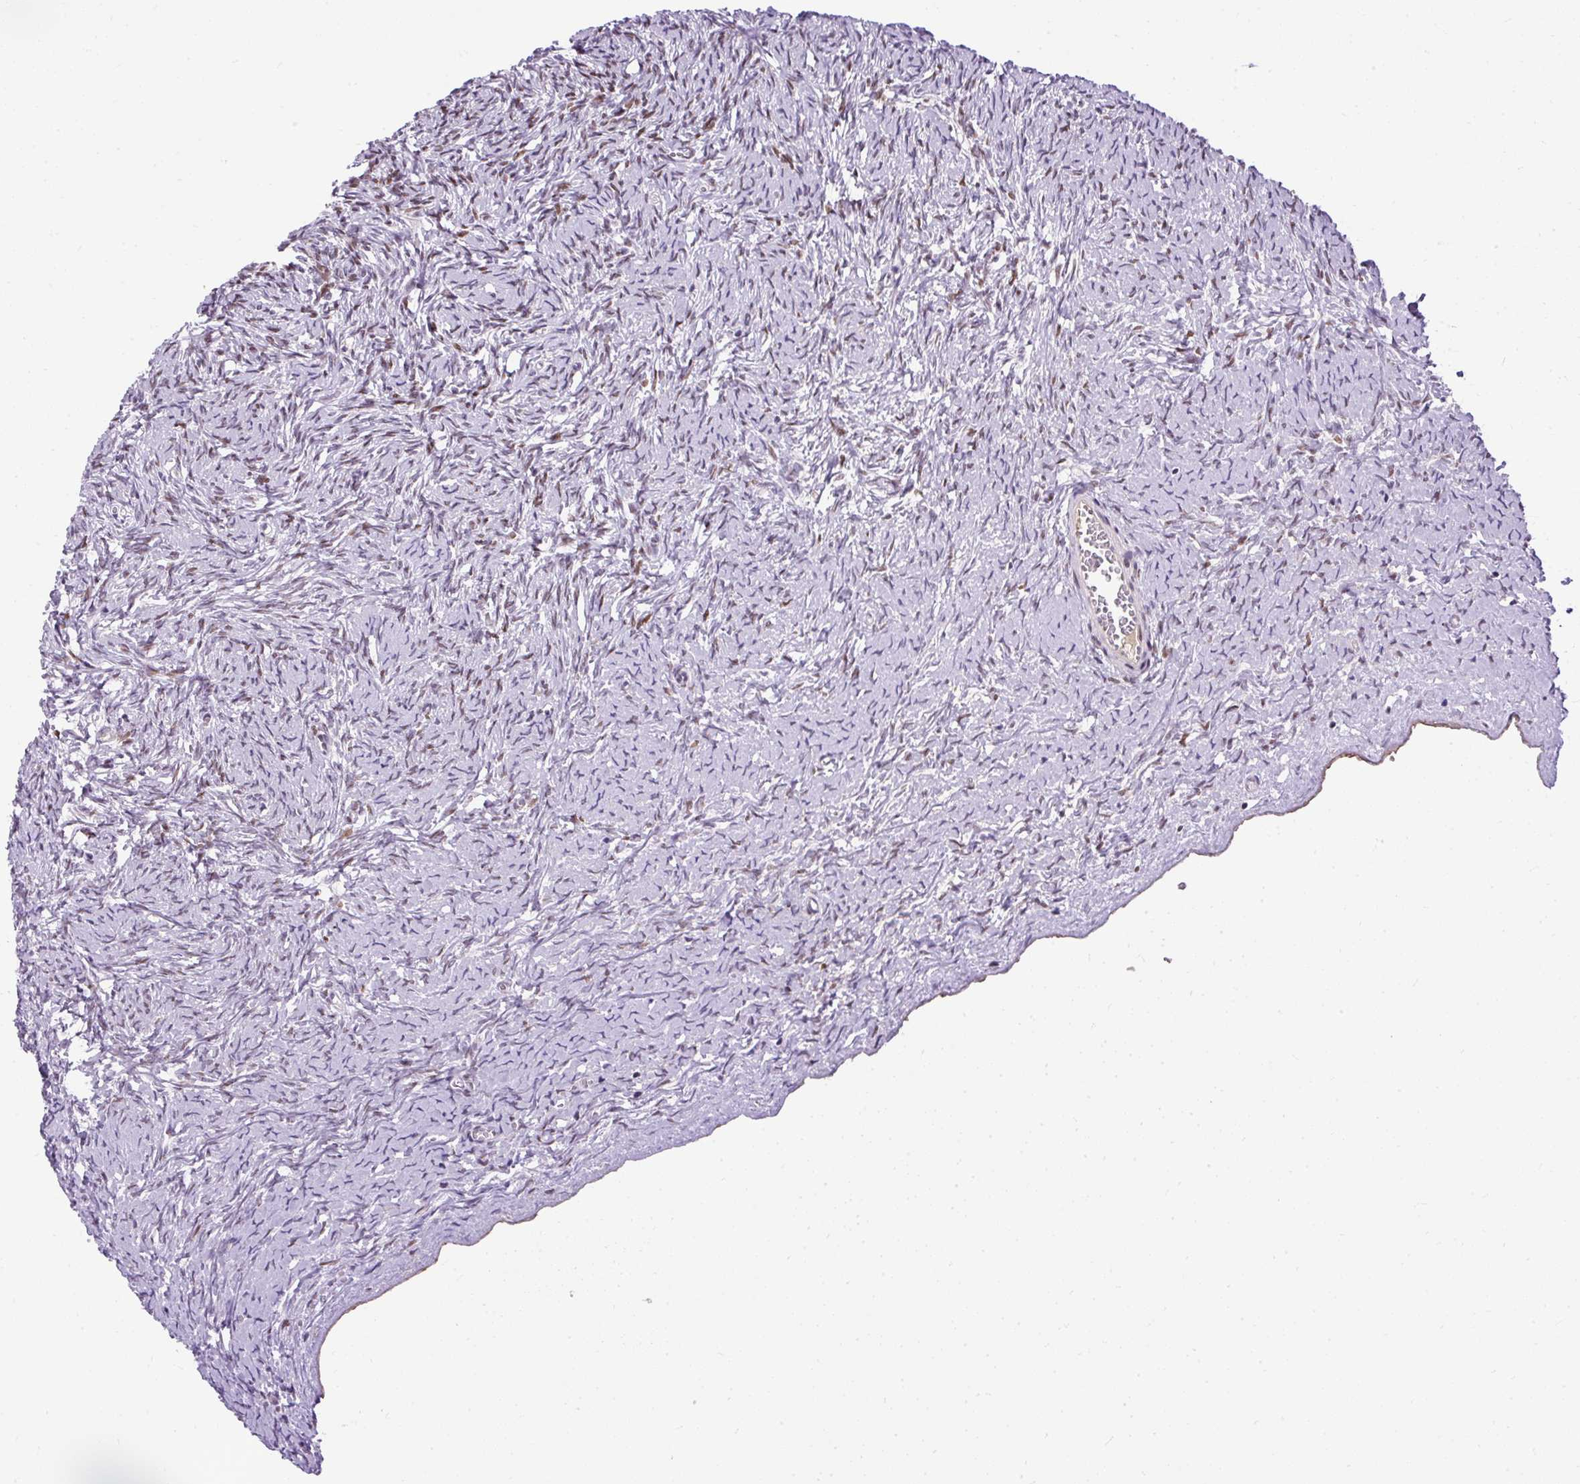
{"staining": {"intensity": "moderate", "quantity": "25%-75%", "location": "nuclear"}, "tissue": "ovary", "cell_type": "Ovarian stroma cells", "image_type": "normal", "snomed": [{"axis": "morphology", "description": "Normal tissue, NOS"}, {"axis": "topography", "description": "Ovary"}], "caption": "Immunohistochemistry photomicrograph of normal ovary: ovary stained using immunohistochemistry (IHC) reveals medium levels of moderate protein expression localized specifically in the nuclear of ovarian stroma cells, appearing as a nuclear brown color.", "gene": "ARHGEF18", "patient": {"sex": "female", "age": 39}}